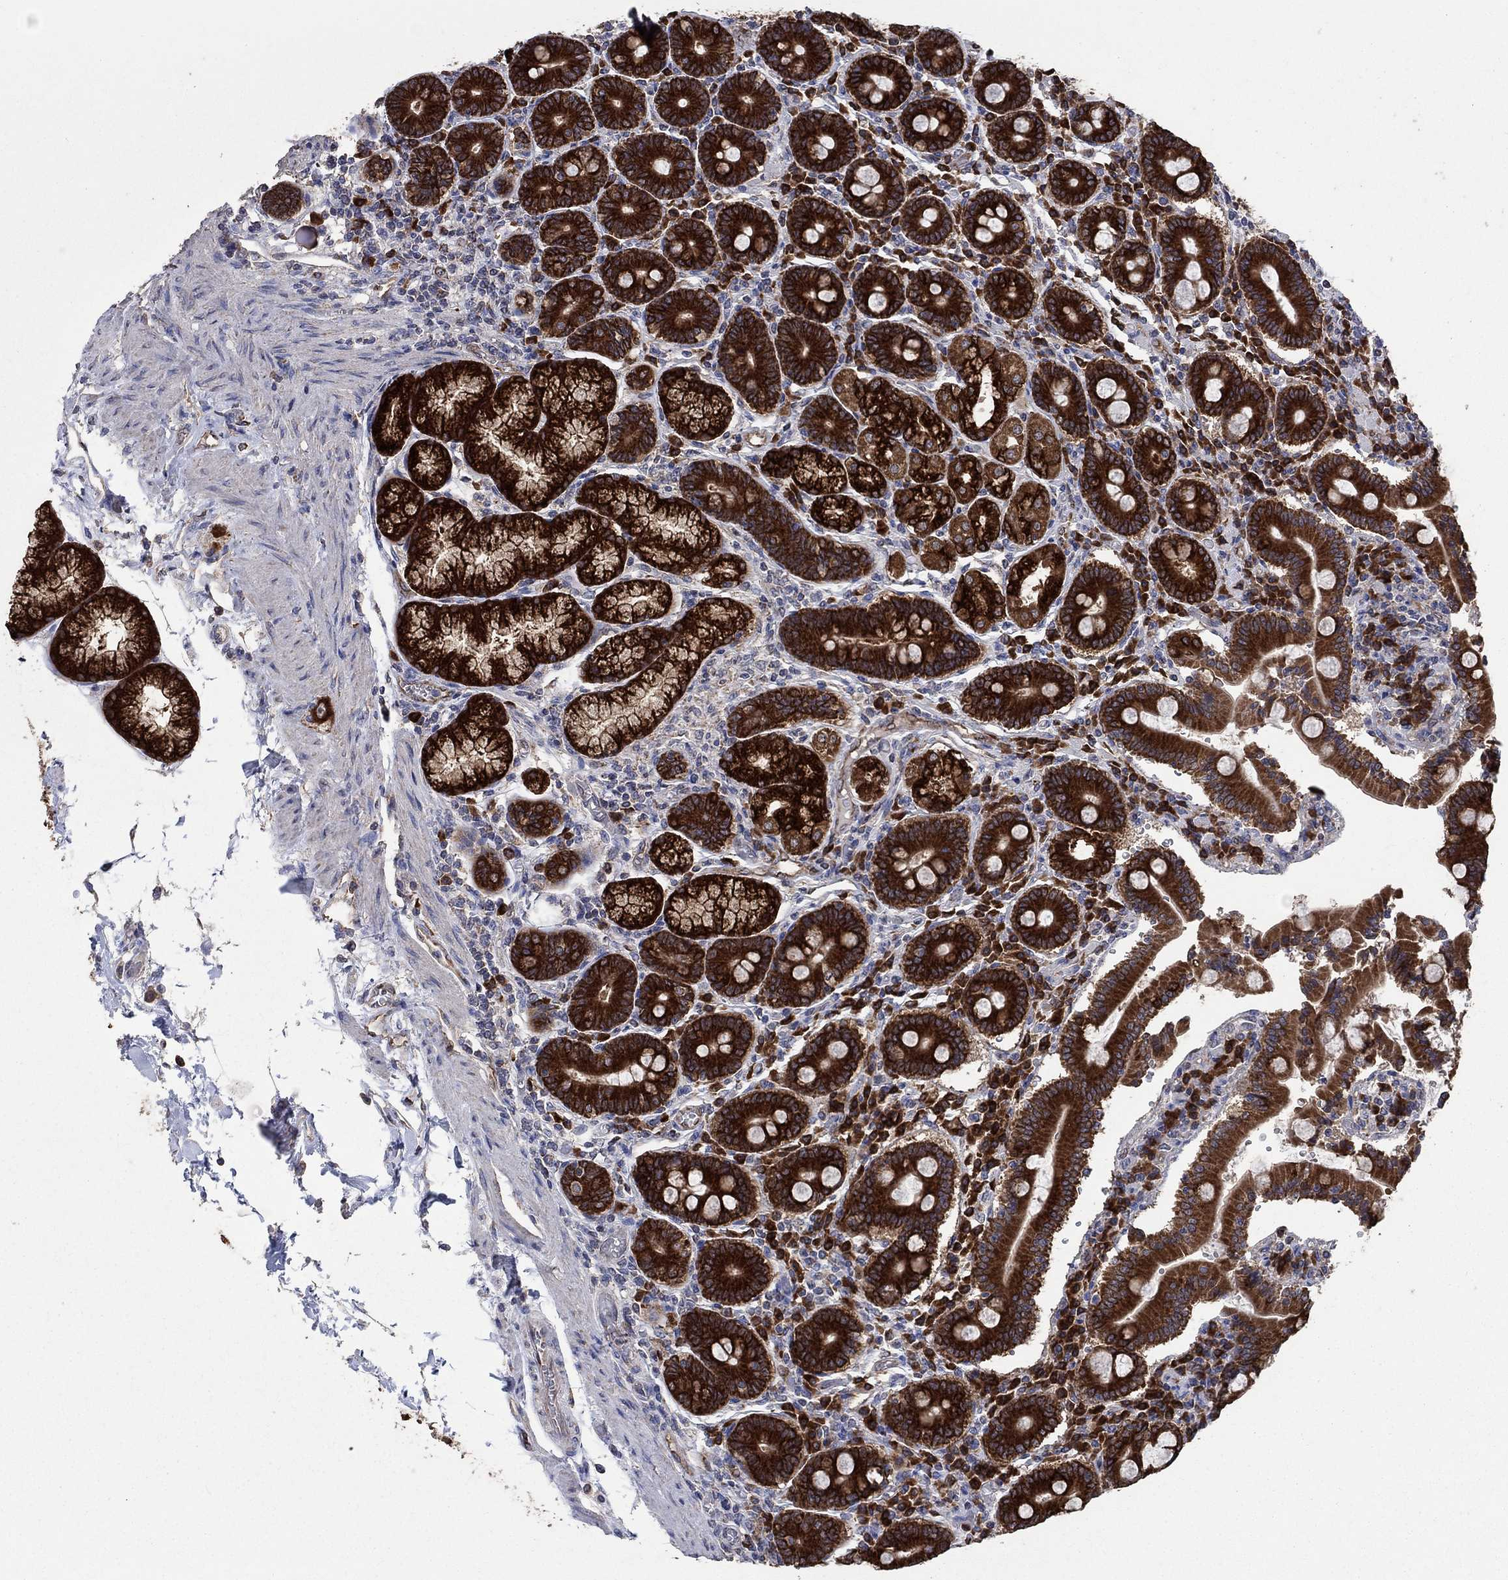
{"staining": {"intensity": "strong", "quantity": ">75%", "location": "cytoplasmic/membranous"}, "tissue": "duodenum", "cell_type": "Glandular cells", "image_type": "normal", "snomed": [{"axis": "morphology", "description": "Normal tissue, NOS"}, {"axis": "topography", "description": "Duodenum"}], "caption": "IHC micrograph of unremarkable human duodenum stained for a protein (brown), which displays high levels of strong cytoplasmic/membranous positivity in approximately >75% of glandular cells.", "gene": "HID1", "patient": {"sex": "female", "age": 62}}